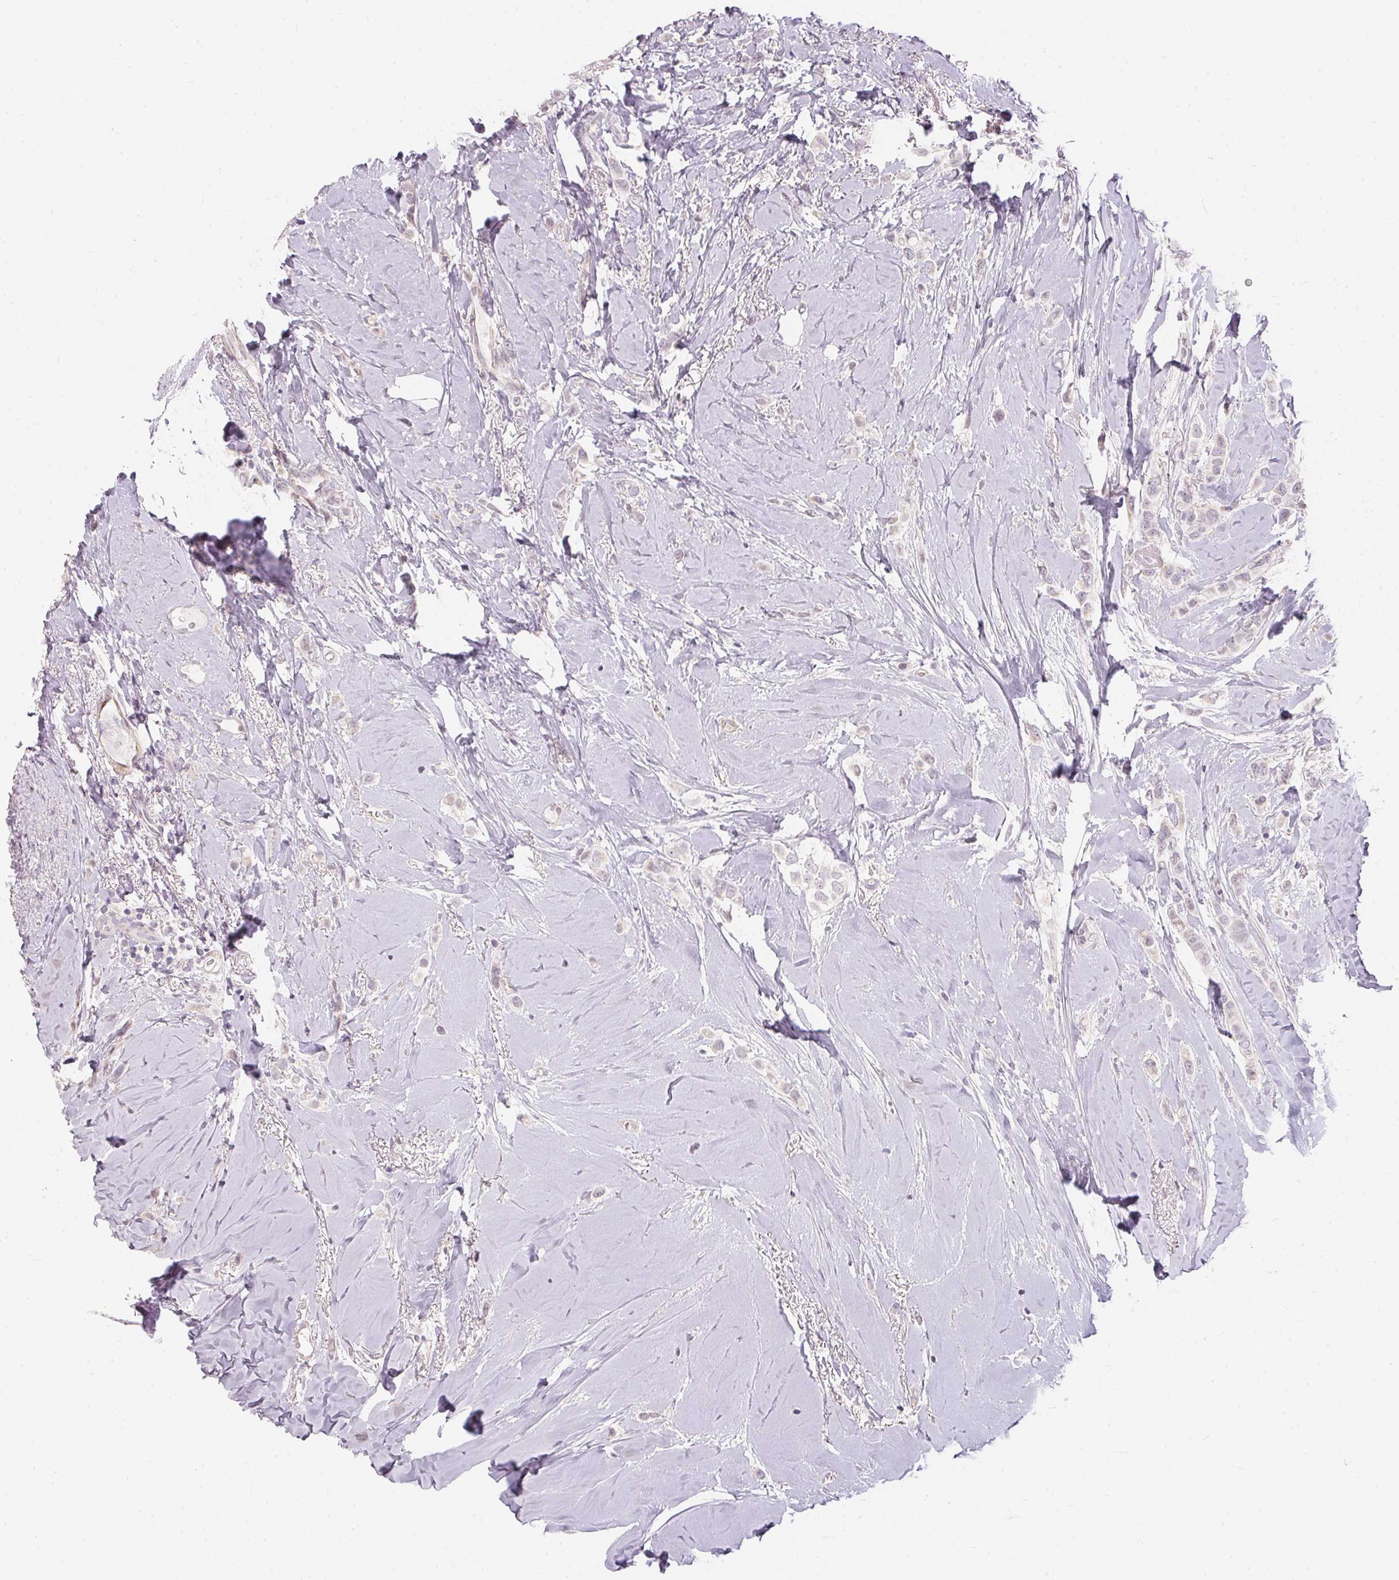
{"staining": {"intensity": "negative", "quantity": "none", "location": "none"}, "tissue": "breast cancer", "cell_type": "Tumor cells", "image_type": "cancer", "snomed": [{"axis": "morphology", "description": "Lobular carcinoma"}, {"axis": "topography", "description": "Breast"}], "caption": "Immunohistochemistry micrograph of neoplastic tissue: human breast cancer stained with DAB demonstrates no significant protein staining in tumor cells.", "gene": "GDAP1L1", "patient": {"sex": "female", "age": 66}}